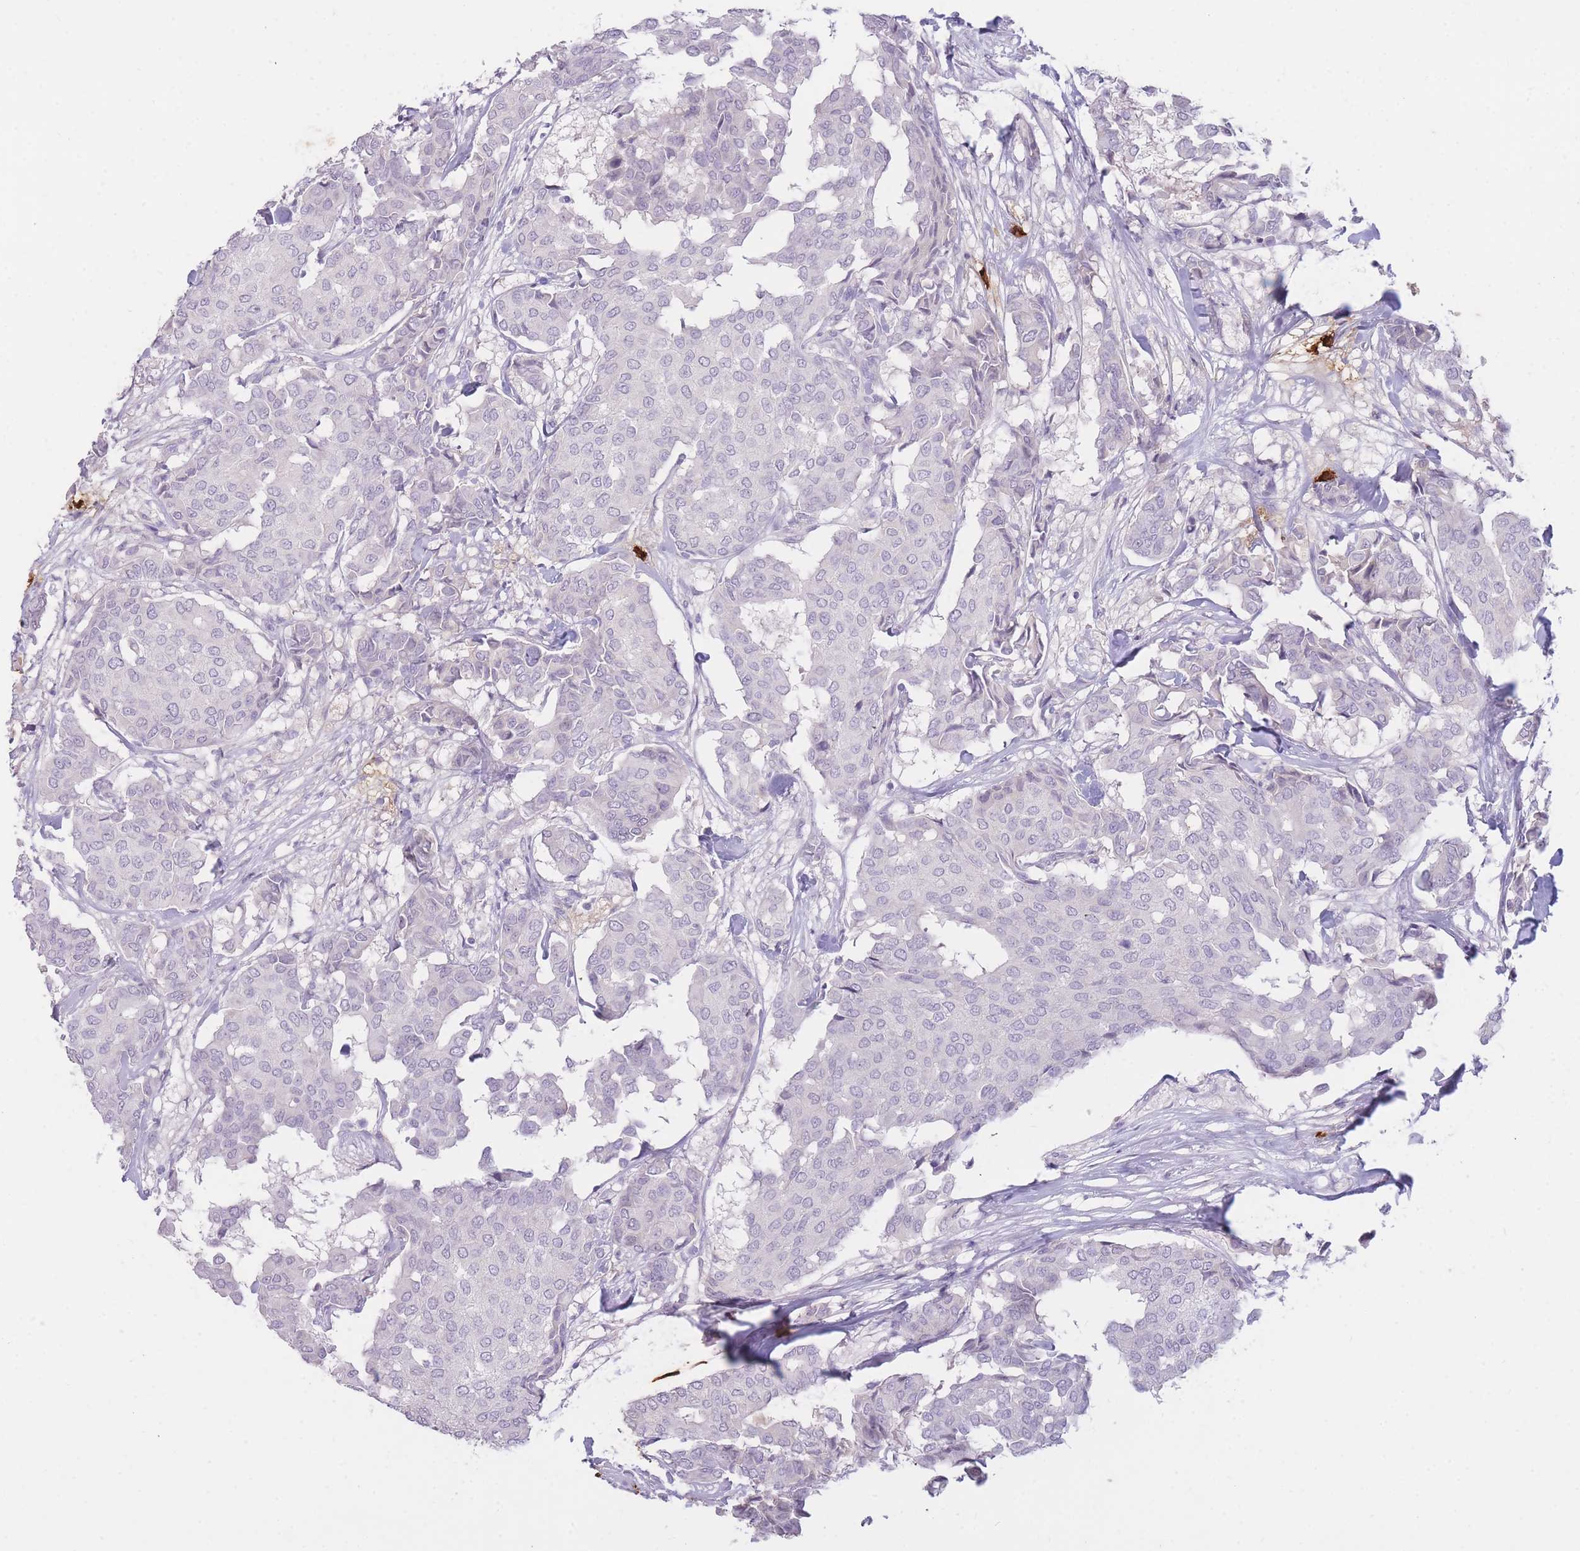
{"staining": {"intensity": "negative", "quantity": "none", "location": "none"}, "tissue": "breast cancer", "cell_type": "Tumor cells", "image_type": "cancer", "snomed": [{"axis": "morphology", "description": "Duct carcinoma"}, {"axis": "topography", "description": "Breast"}], "caption": "The photomicrograph exhibits no significant positivity in tumor cells of breast cancer.", "gene": "TPSD1", "patient": {"sex": "female", "age": 75}}